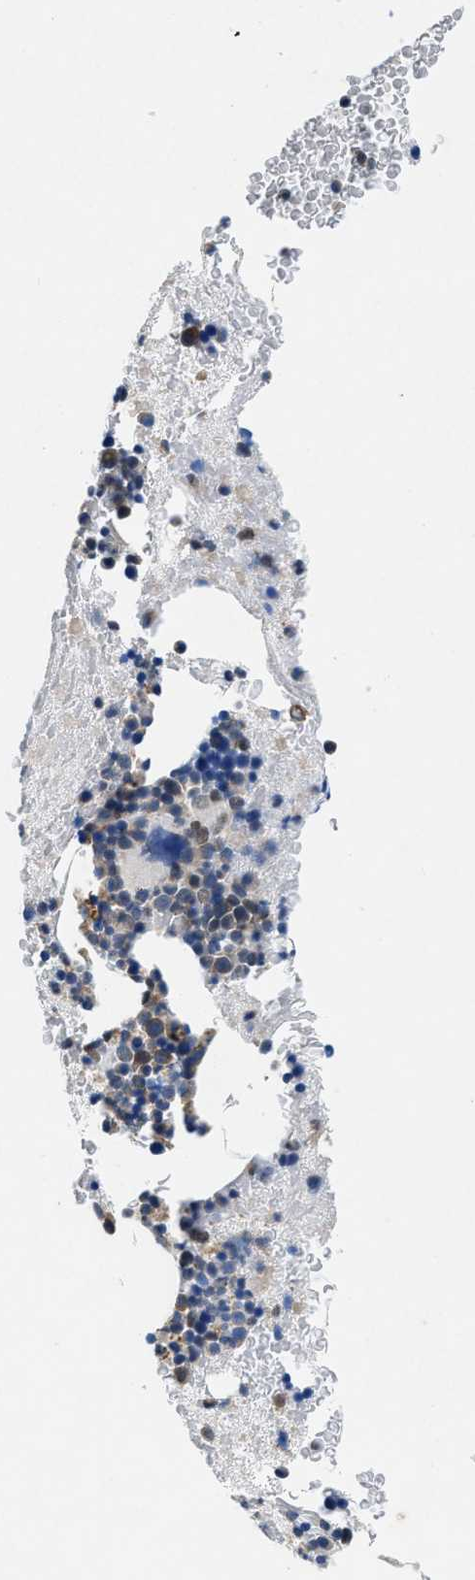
{"staining": {"intensity": "weak", "quantity": "<25%", "location": "cytoplasmic/membranous"}, "tissue": "bone marrow", "cell_type": "Hematopoietic cells", "image_type": "normal", "snomed": [{"axis": "morphology", "description": "Normal tissue, NOS"}, {"axis": "morphology", "description": "Inflammation, NOS"}, {"axis": "topography", "description": "Bone marrow"}], "caption": "A high-resolution micrograph shows IHC staining of benign bone marrow, which shows no significant staining in hematopoietic cells.", "gene": "COPS2", "patient": {"sex": "male", "age": 63}}